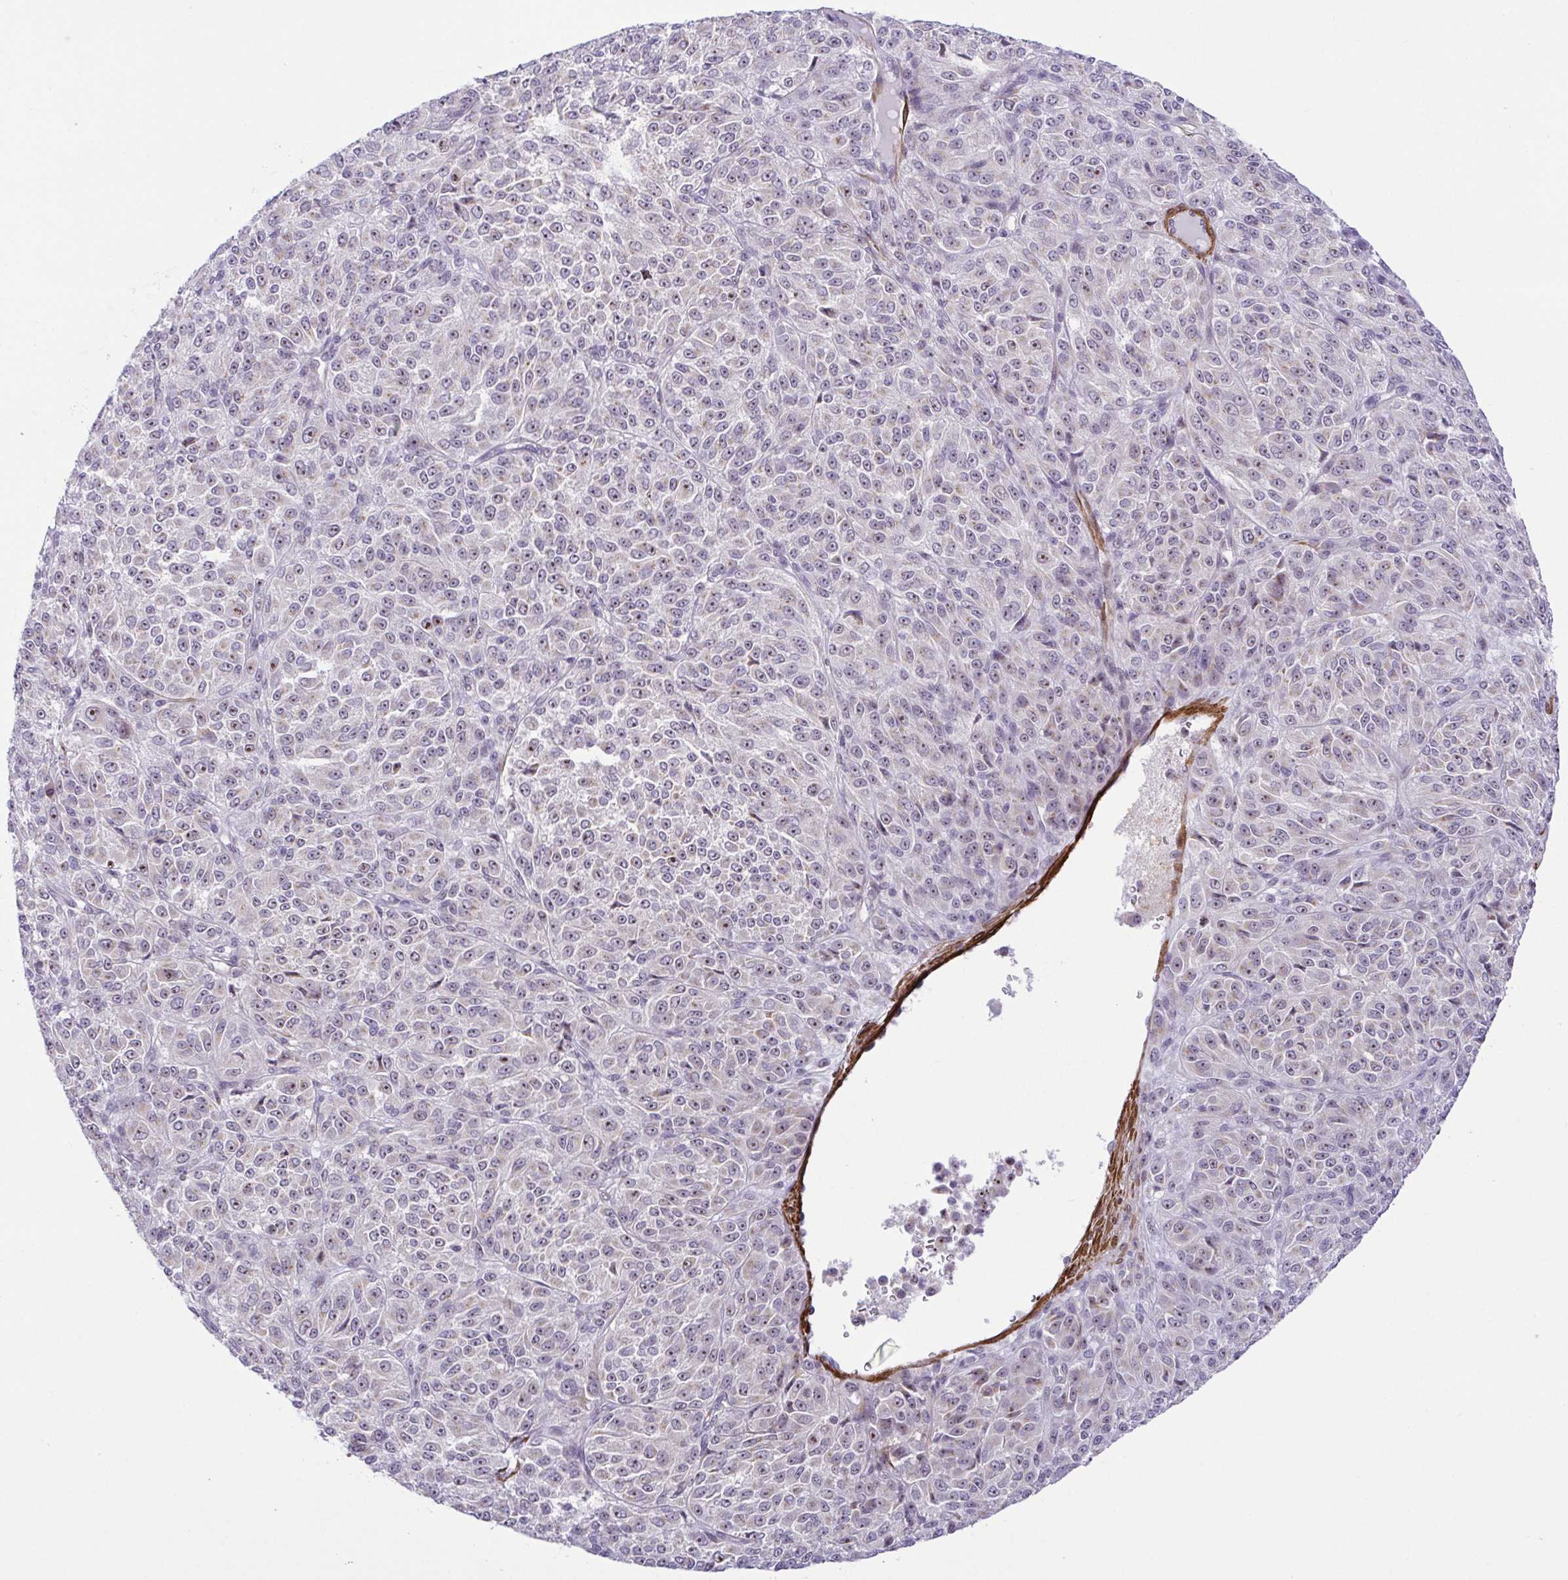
{"staining": {"intensity": "weak", "quantity": "25%-75%", "location": "nuclear"}, "tissue": "melanoma", "cell_type": "Tumor cells", "image_type": "cancer", "snomed": [{"axis": "morphology", "description": "Malignant melanoma, Metastatic site"}, {"axis": "topography", "description": "Brain"}], "caption": "The micrograph demonstrates staining of malignant melanoma (metastatic site), revealing weak nuclear protein staining (brown color) within tumor cells. (IHC, brightfield microscopy, high magnification).", "gene": "RSL24D1", "patient": {"sex": "female", "age": 56}}